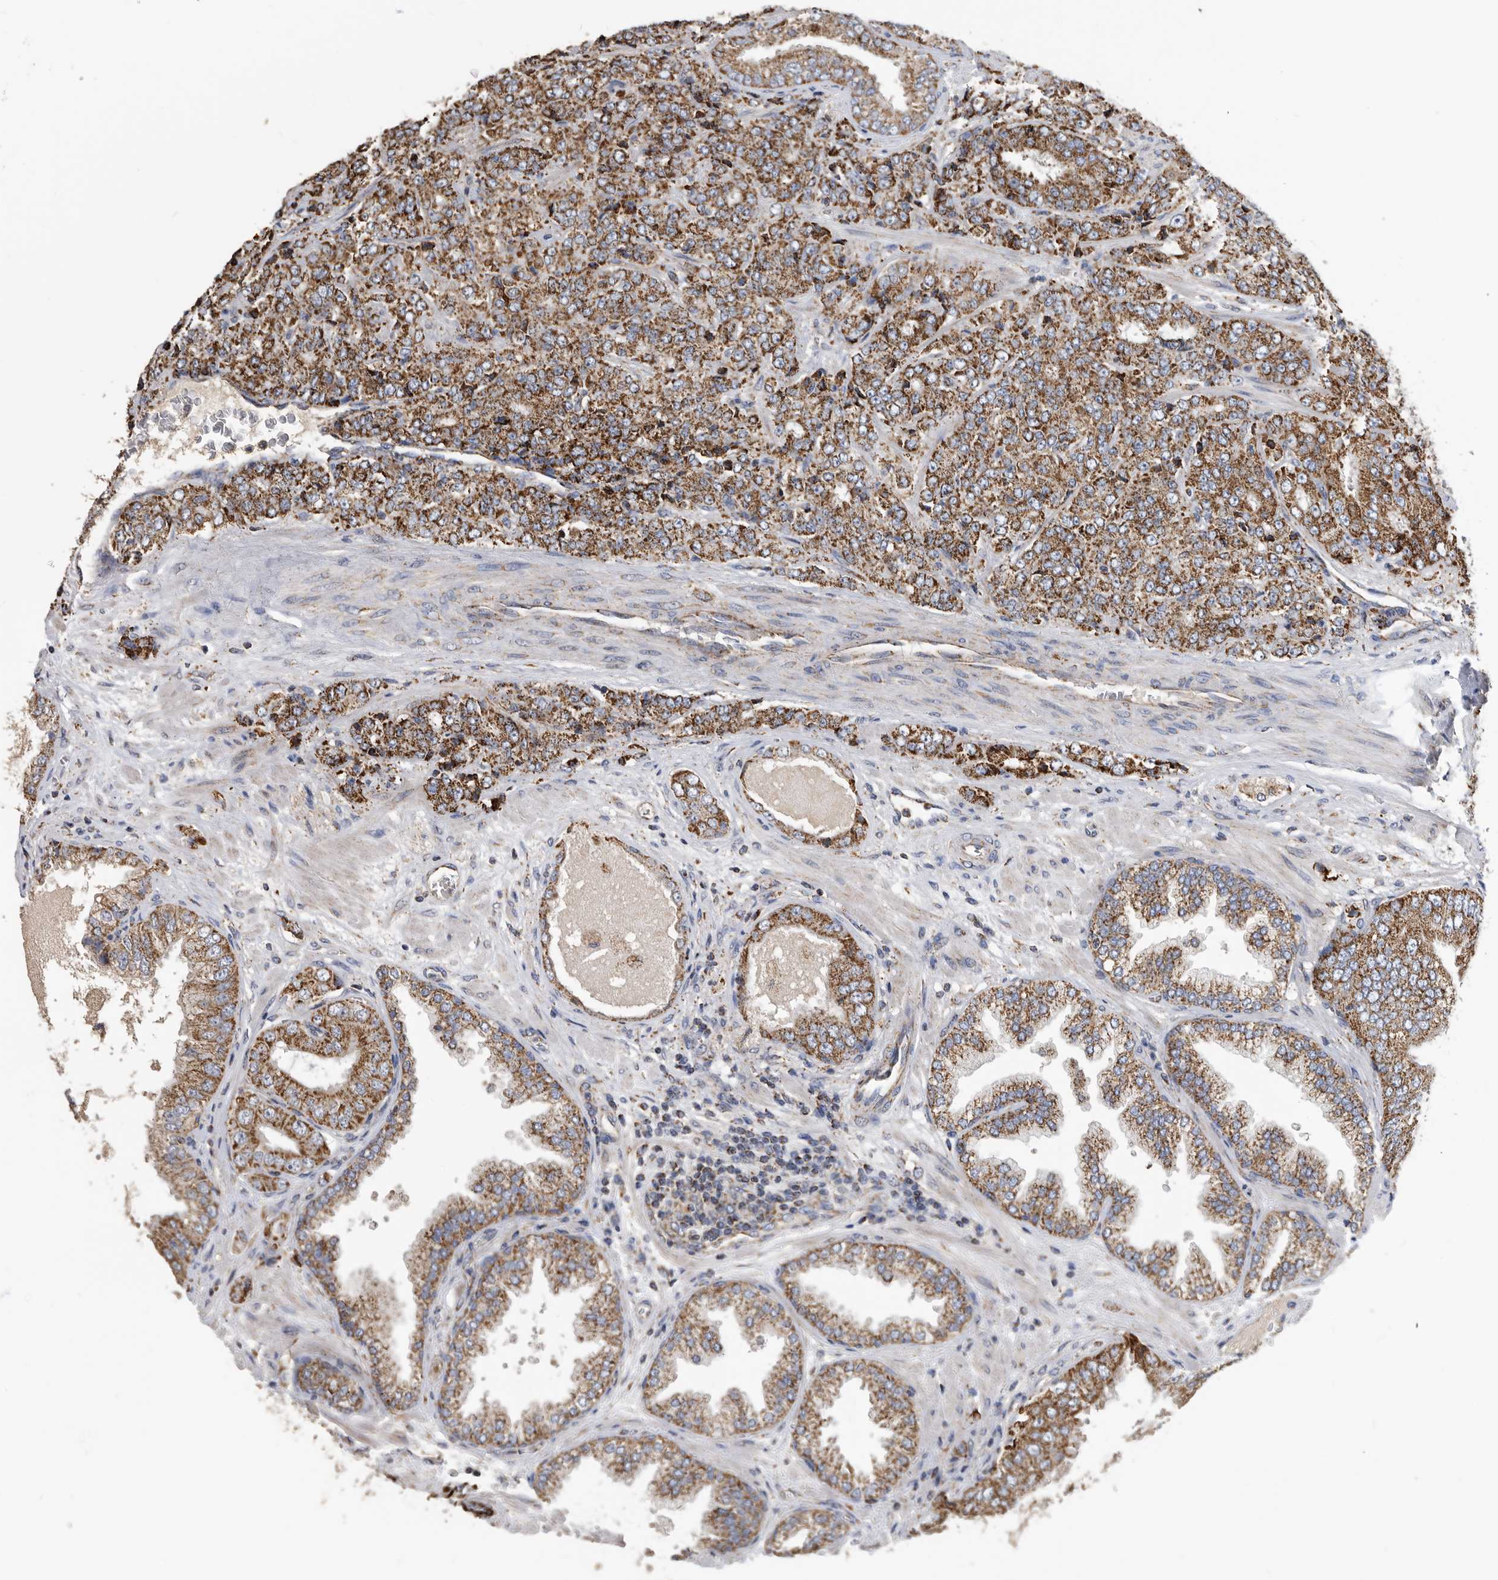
{"staining": {"intensity": "strong", "quantity": ">75%", "location": "cytoplasmic/membranous"}, "tissue": "prostate cancer", "cell_type": "Tumor cells", "image_type": "cancer", "snomed": [{"axis": "morphology", "description": "Adenocarcinoma, High grade"}, {"axis": "topography", "description": "Prostate"}], "caption": "Immunohistochemistry (IHC) staining of prostate cancer (high-grade adenocarcinoma), which shows high levels of strong cytoplasmic/membranous positivity in approximately >75% of tumor cells indicating strong cytoplasmic/membranous protein positivity. The staining was performed using DAB (brown) for protein detection and nuclei were counterstained in hematoxylin (blue).", "gene": "WFDC1", "patient": {"sex": "male", "age": 58}}